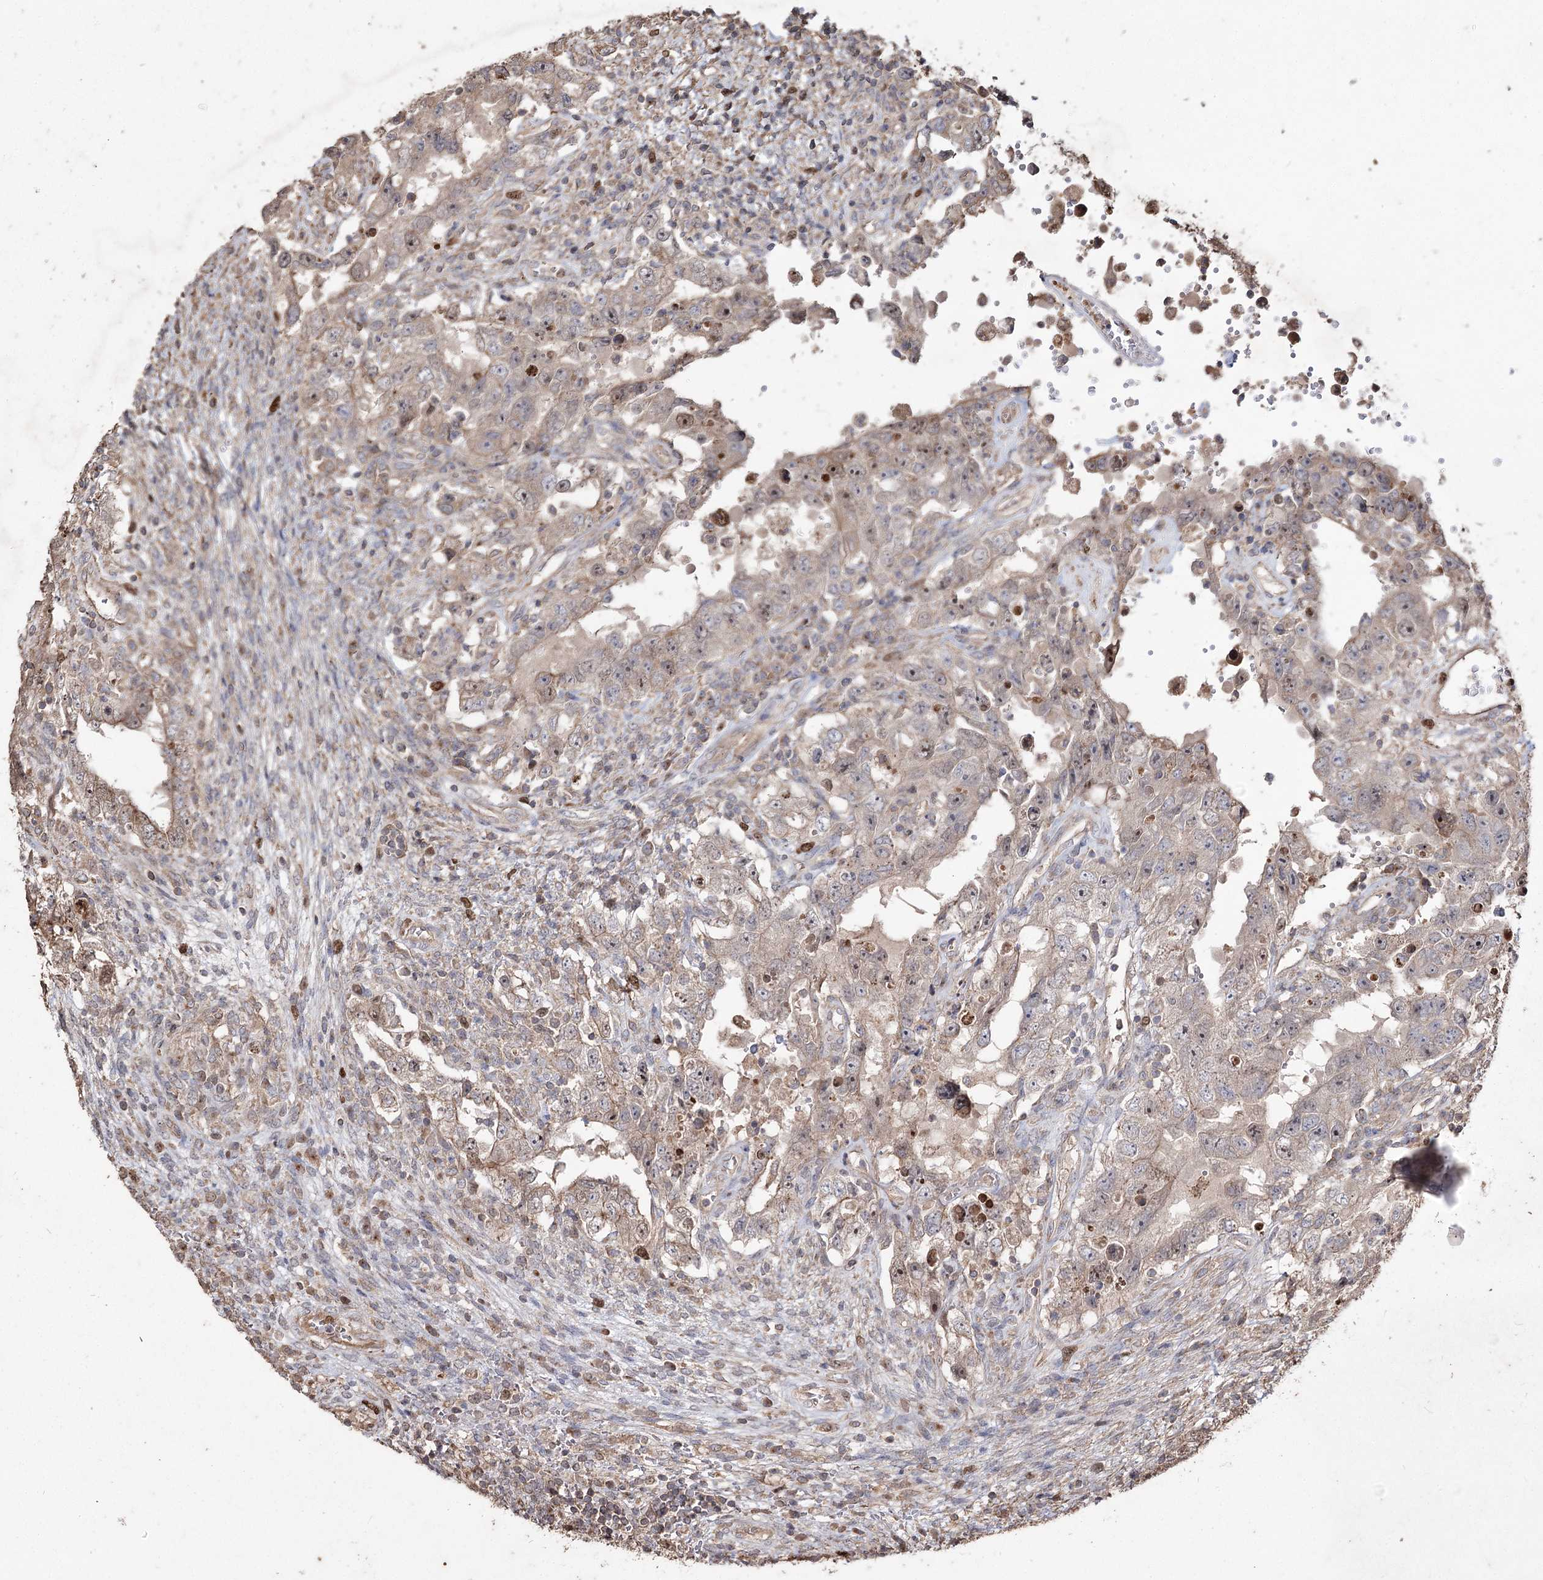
{"staining": {"intensity": "weak", "quantity": "25%-75%", "location": "cytoplasmic/membranous,nuclear"}, "tissue": "testis cancer", "cell_type": "Tumor cells", "image_type": "cancer", "snomed": [{"axis": "morphology", "description": "Carcinoma, Embryonal, NOS"}, {"axis": "topography", "description": "Testis"}], "caption": "The immunohistochemical stain highlights weak cytoplasmic/membranous and nuclear expression in tumor cells of testis cancer (embryonal carcinoma) tissue. The protein of interest is shown in brown color, while the nuclei are stained blue.", "gene": "PRC1", "patient": {"sex": "male", "age": 26}}